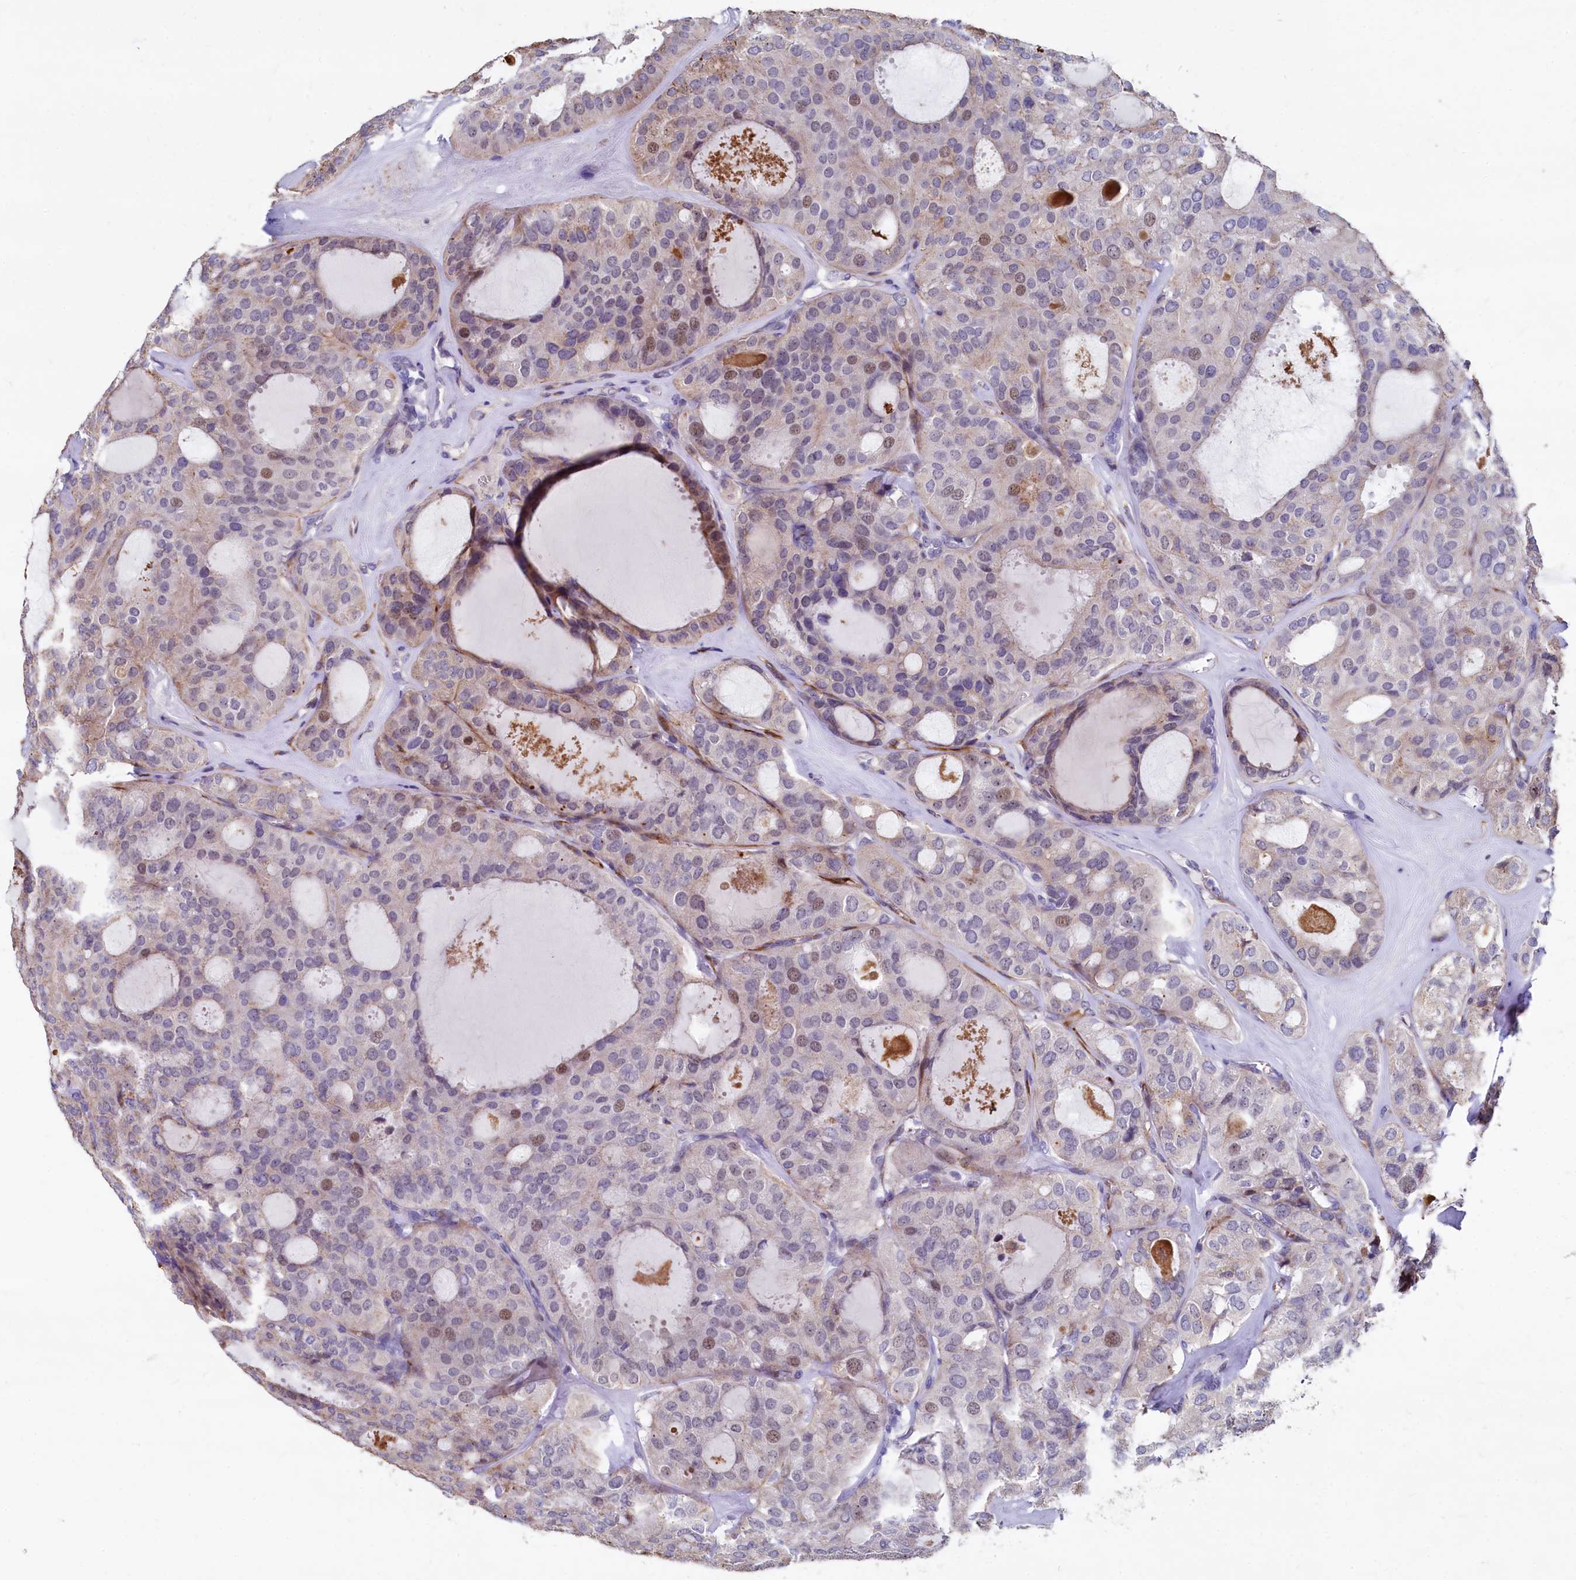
{"staining": {"intensity": "moderate", "quantity": "<25%", "location": "cytoplasmic/membranous,nuclear"}, "tissue": "thyroid cancer", "cell_type": "Tumor cells", "image_type": "cancer", "snomed": [{"axis": "morphology", "description": "Follicular adenoma carcinoma, NOS"}, {"axis": "topography", "description": "Thyroid gland"}], "caption": "Immunohistochemical staining of follicular adenoma carcinoma (thyroid) shows moderate cytoplasmic/membranous and nuclear protein staining in approximately <25% of tumor cells. (Stains: DAB in brown, nuclei in blue, Microscopy: brightfield microscopy at high magnification).", "gene": "ASXL3", "patient": {"sex": "male", "age": 75}}